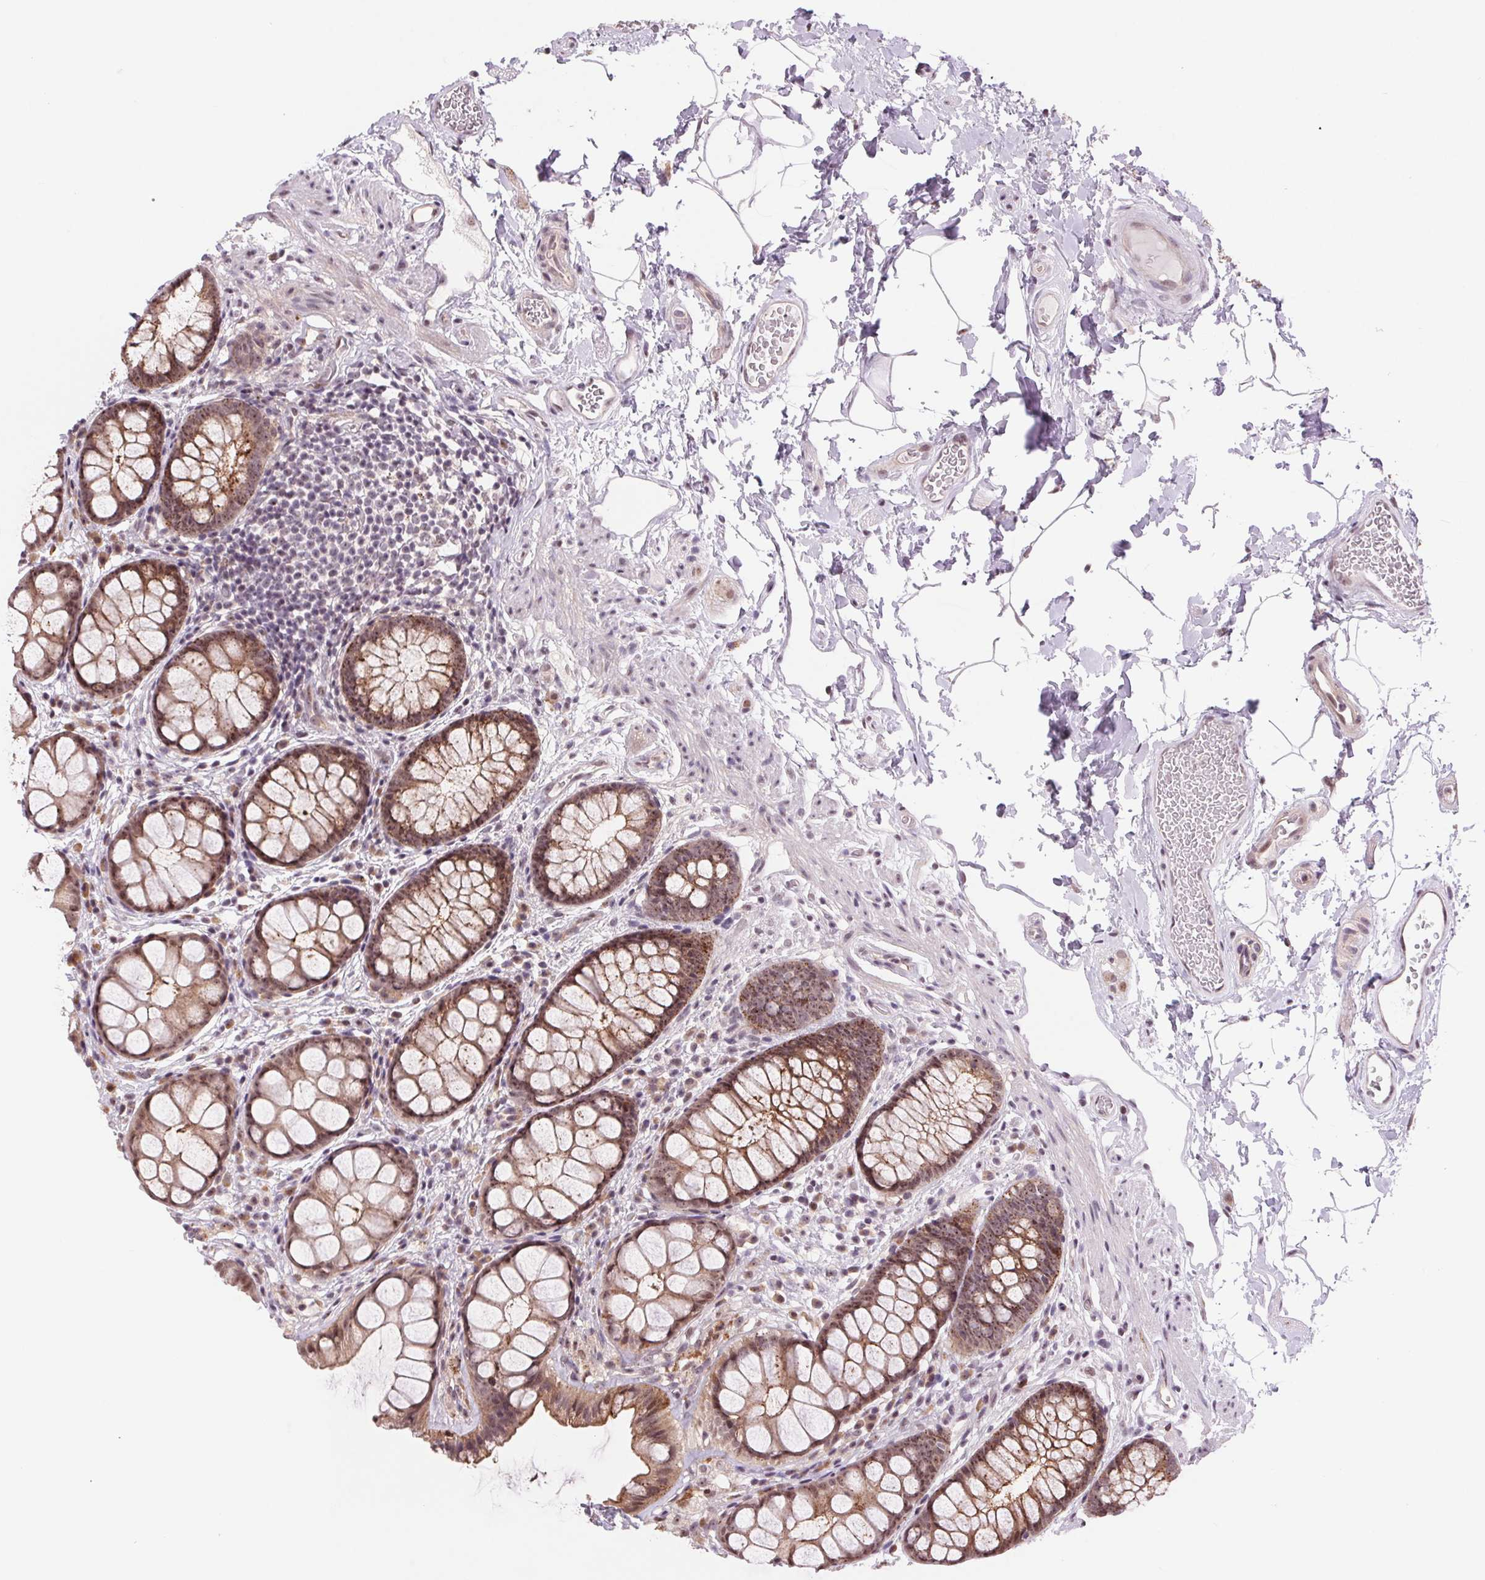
{"staining": {"intensity": "strong", "quantity": ">75%", "location": "cytoplasmic/membranous"}, "tissue": "rectum", "cell_type": "Glandular cells", "image_type": "normal", "snomed": [{"axis": "morphology", "description": "Normal tissue, NOS"}, {"axis": "topography", "description": "Rectum"}], "caption": "A brown stain labels strong cytoplasmic/membranous expression of a protein in glandular cells of unremarkable rectum.", "gene": "CHMP4B", "patient": {"sex": "female", "age": 62}}